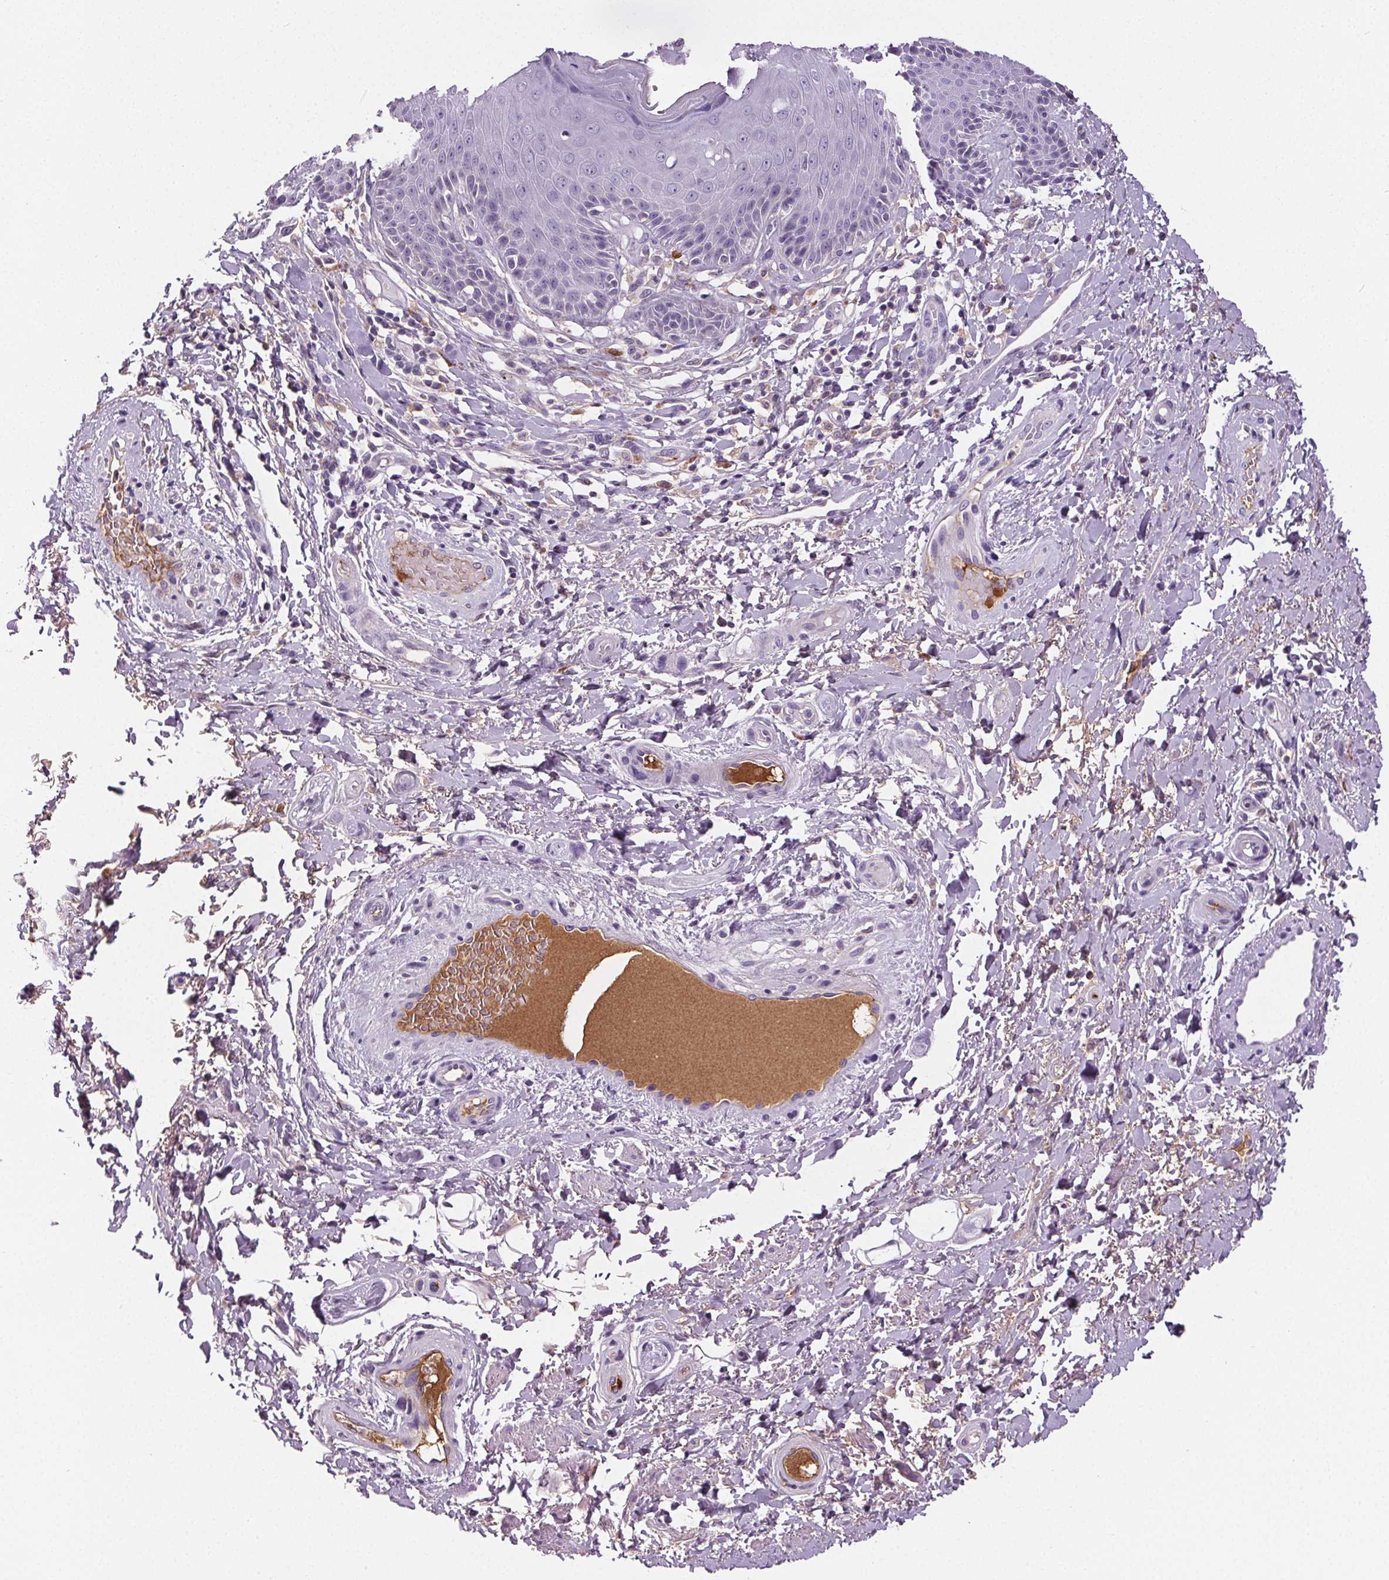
{"staining": {"intensity": "moderate", "quantity": "<25%", "location": "cytoplasmic/membranous"}, "tissue": "skin", "cell_type": "Epidermal cells", "image_type": "normal", "snomed": [{"axis": "morphology", "description": "Normal tissue, NOS"}, {"axis": "topography", "description": "Anal"}, {"axis": "topography", "description": "Peripheral nerve tissue"}], "caption": "Epidermal cells show low levels of moderate cytoplasmic/membranous expression in approximately <25% of cells in benign skin. (DAB IHC with brightfield microscopy, high magnification).", "gene": "CD5L", "patient": {"sex": "male", "age": 51}}